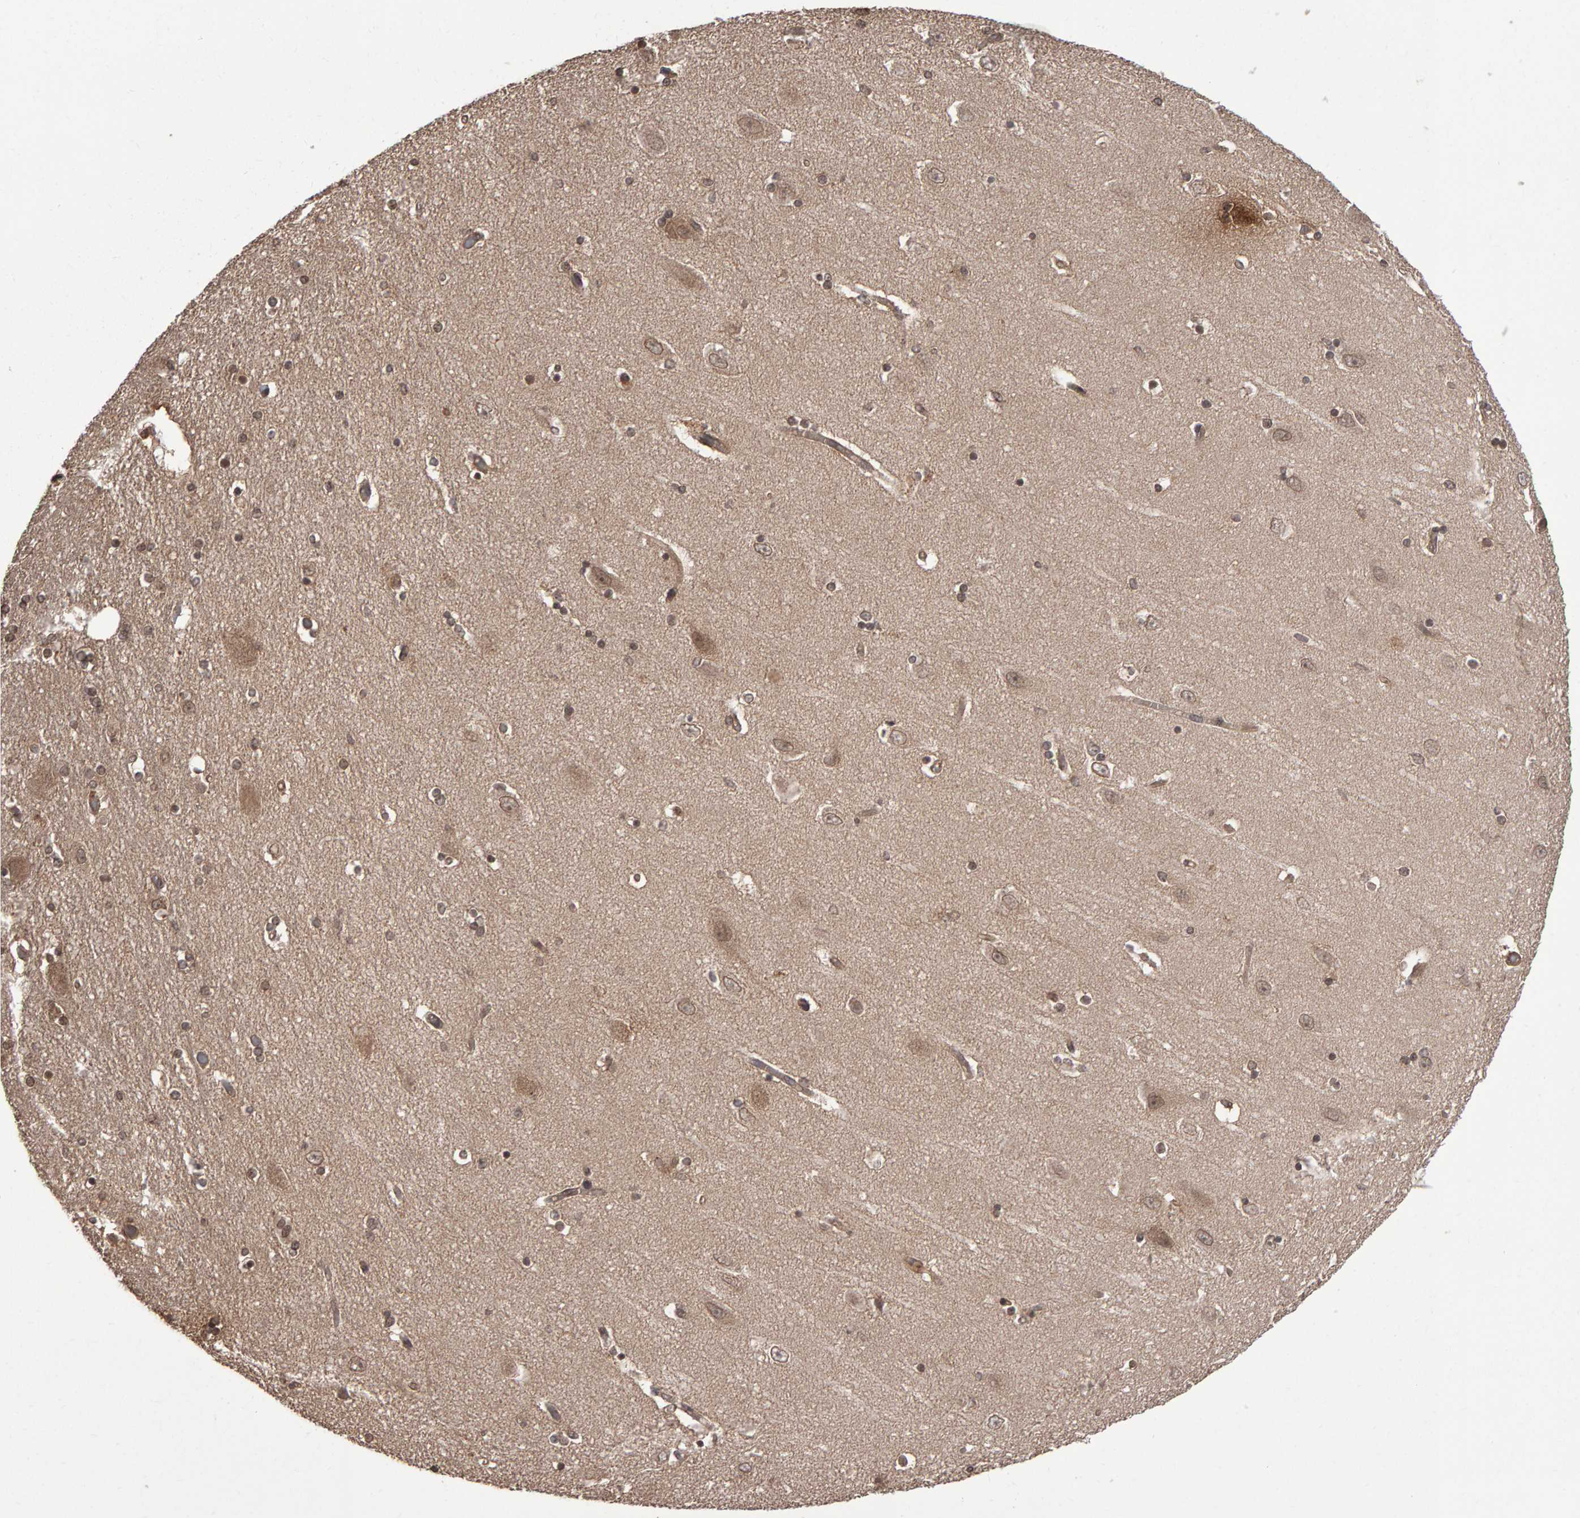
{"staining": {"intensity": "moderate", "quantity": ">75%", "location": "nuclear"}, "tissue": "hippocampus", "cell_type": "Glial cells", "image_type": "normal", "snomed": [{"axis": "morphology", "description": "Normal tissue, NOS"}, {"axis": "topography", "description": "Hippocampus"}], "caption": "Human hippocampus stained for a protein (brown) demonstrates moderate nuclear positive positivity in approximately >75% of glial cells.", "gene": "SCRIB", "patient": {"sex": "female", "age": 54}}